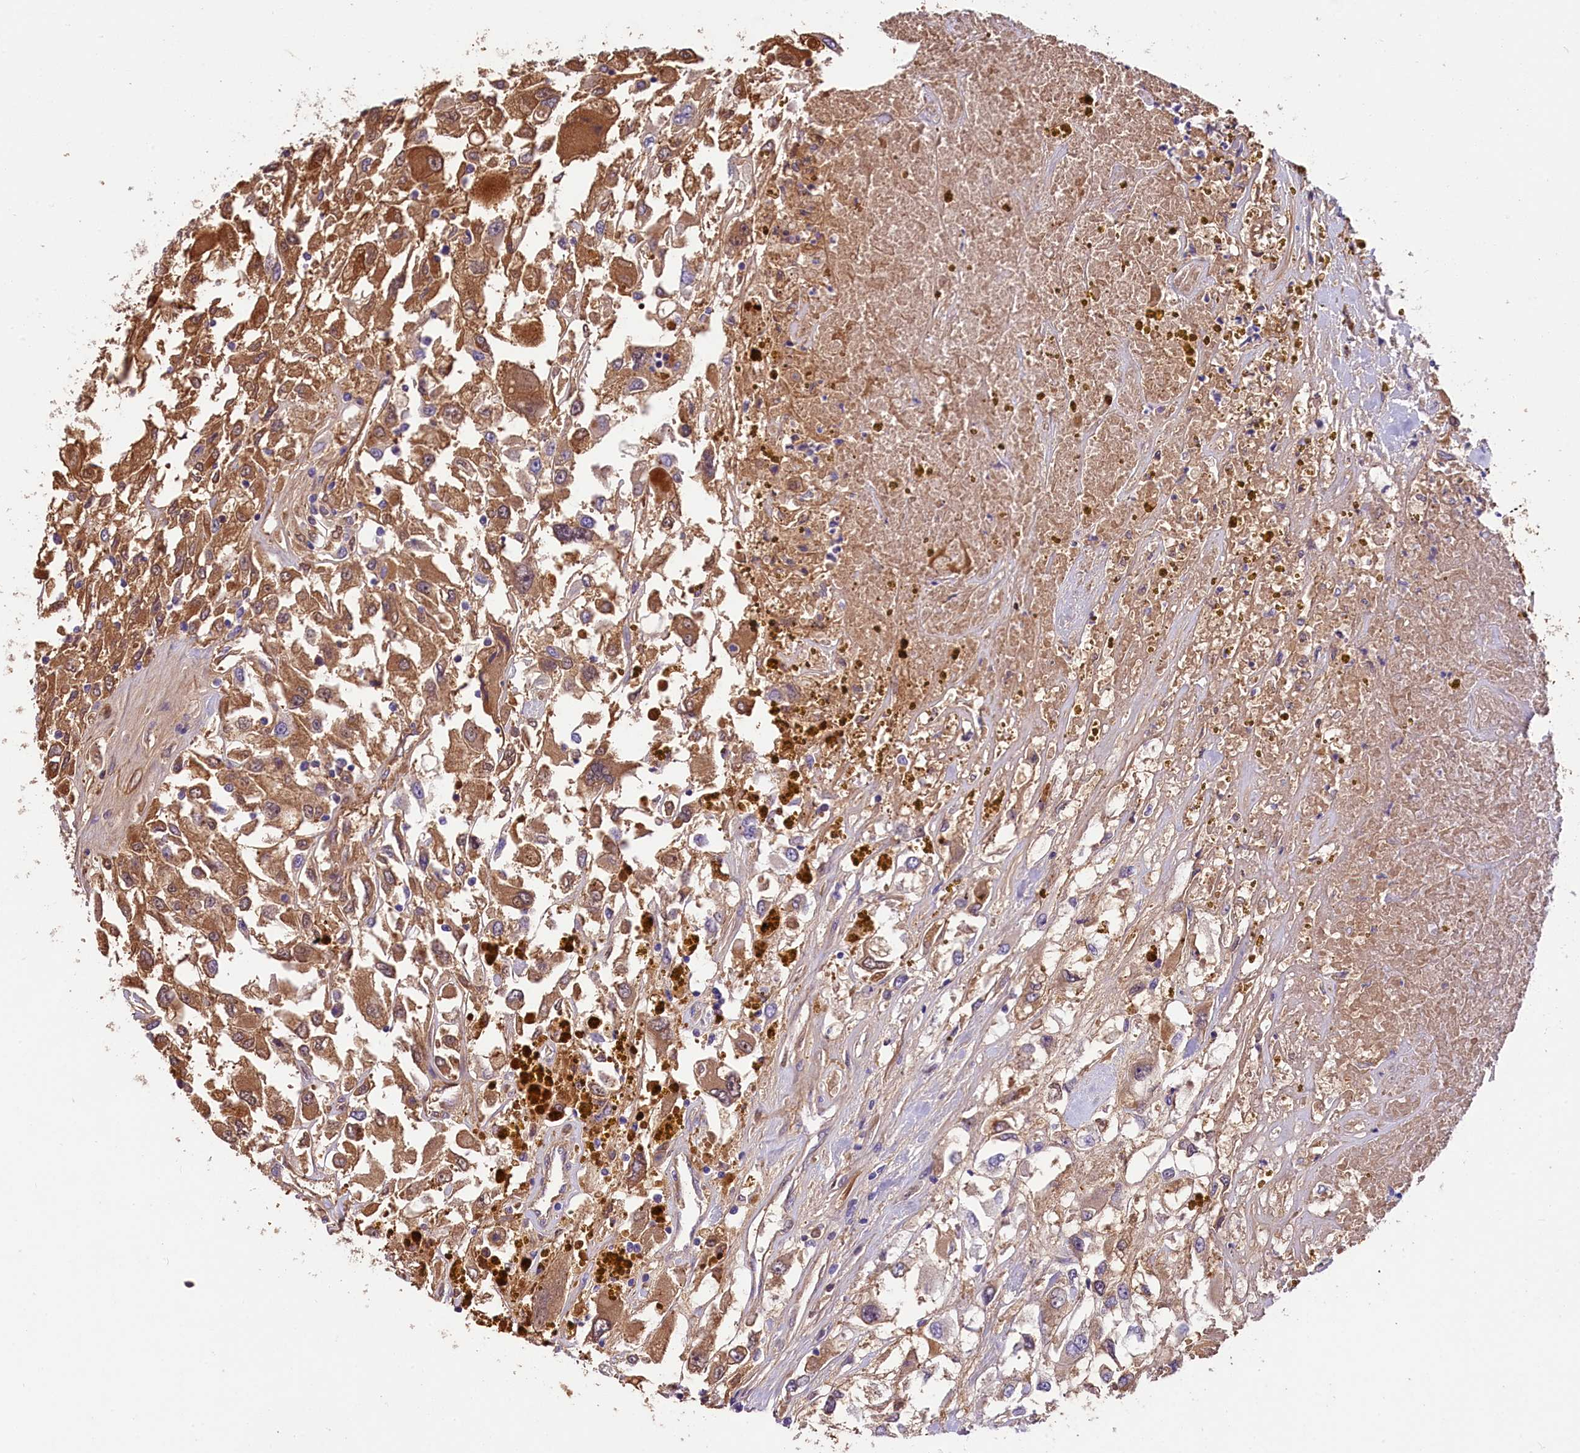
{"staining": {"intensity": "moderate", "quantity": ">75%", "location": "cytoplasmic/membranous"}, "tissue": "renal cancer", "cell_type": "Tumor cells", "image_type": "cancer", "snomed": [{"axis": "morphology", "description": "Adenocarcinoma, NOS"}, {"axis": "topography", "description": "Kidney"}], "caption": "Protein staining exhibits moderate cytoplasmic/membranous staining in about >75% of tumor cells in renal adenocarcinoma.", "gene": "PHAF1", "patient": {"sex": "female", "age": 52}}